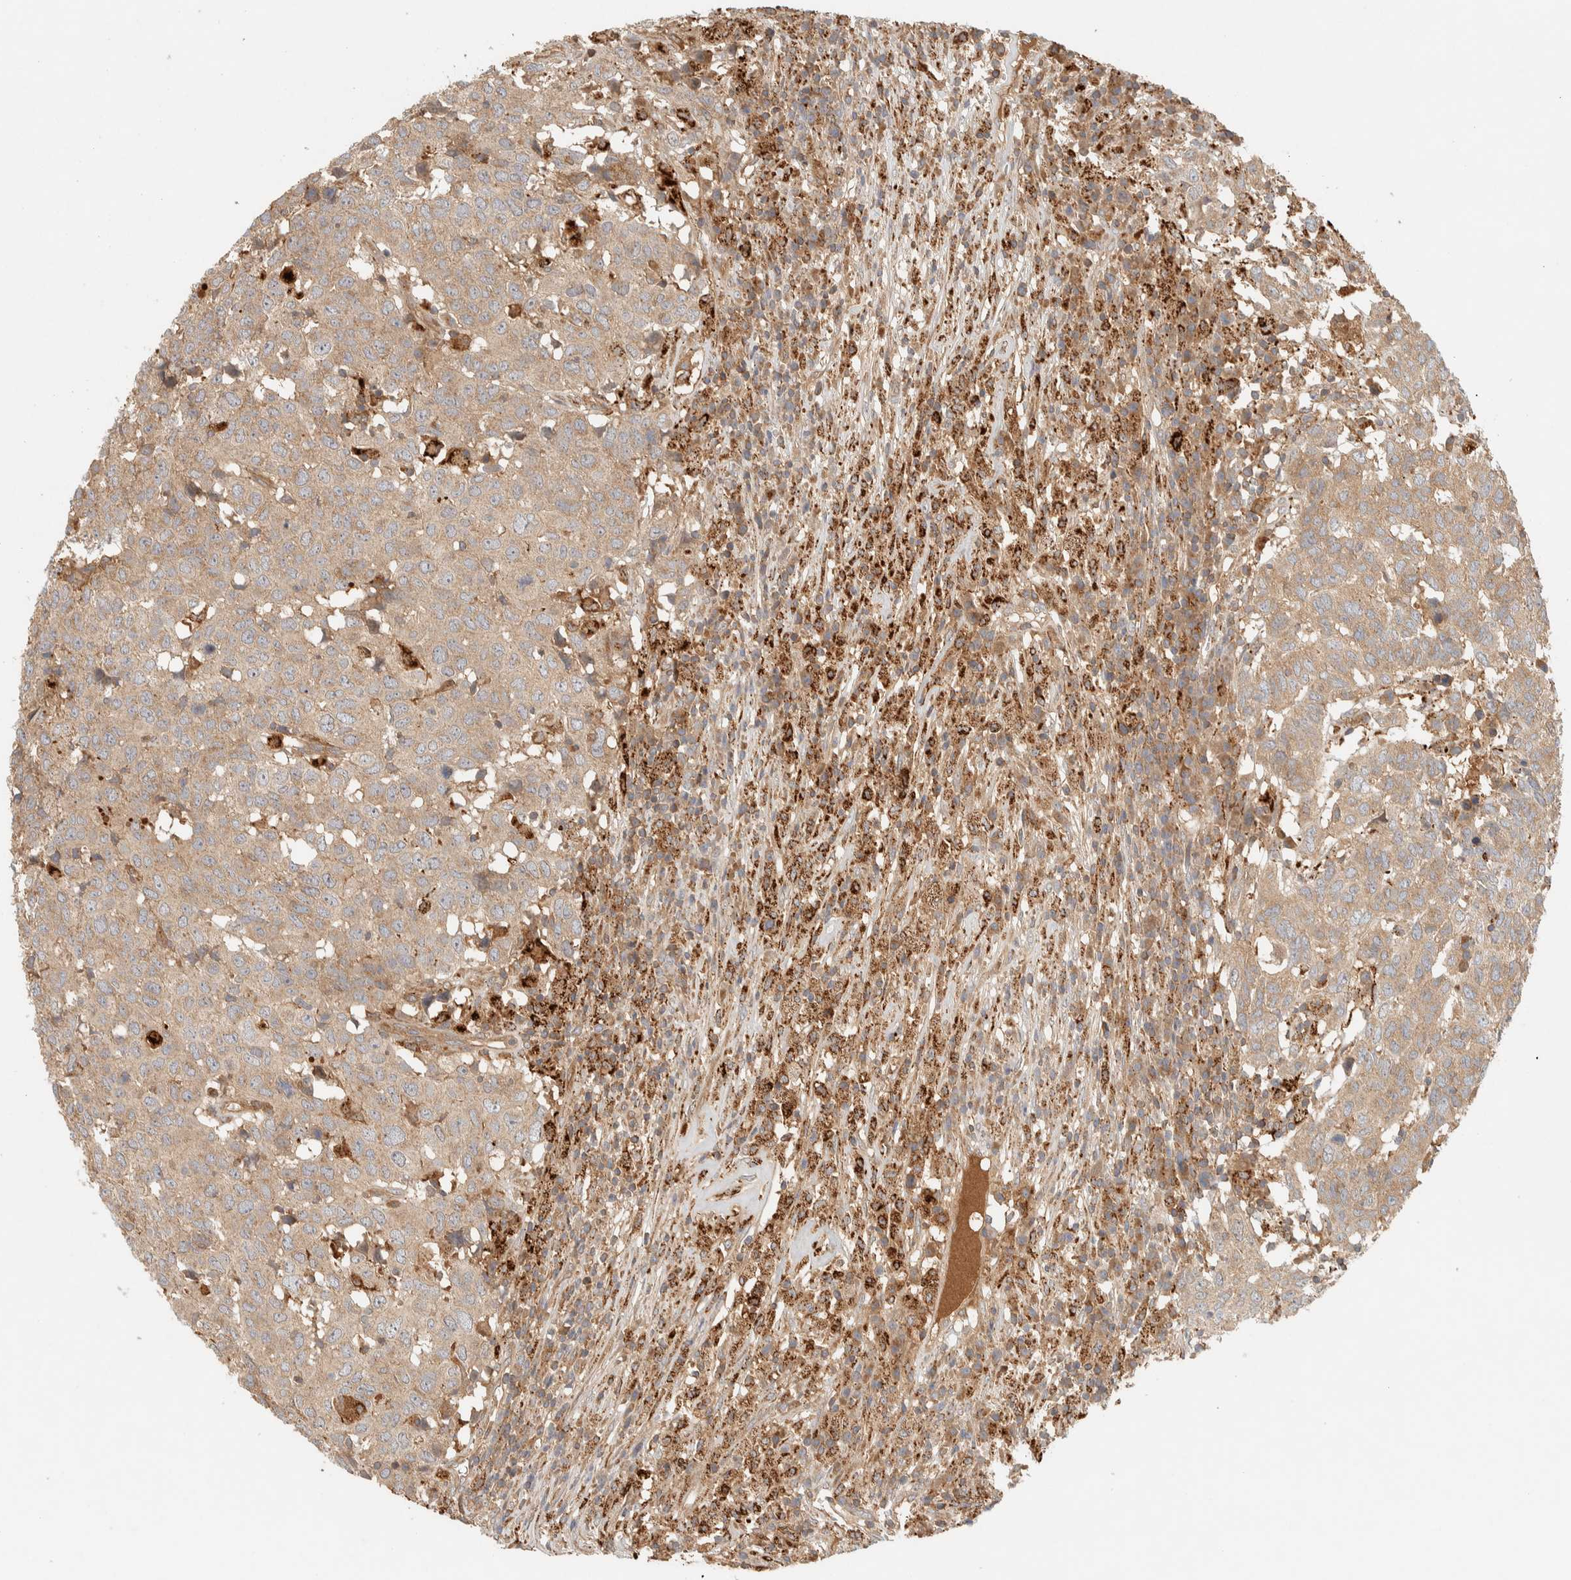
{"staining": {"intensity": "weak", "quantity": ">75%", "location": "cytoplasmic/membranous"}, "tissue": "head and neck cancer", "cell_type": "Tumor cells", "image_type": "cancer", "snomed": [{"axis": "morphology", "description": "Squamous cell carcinoma, NOS"}, {"axis": "topography", "description": "Head-Neck"}], "caption": "DAB (3,3'-diaminobenzidine) immunohistochemical staining of head and neck squamous cell carcinoma exhibits weak cytoplasmic/membranous protein expression in about >75% of tumor cells.", "gene": "FAM167A", "patient": {"sex": "male", "age": 66}}